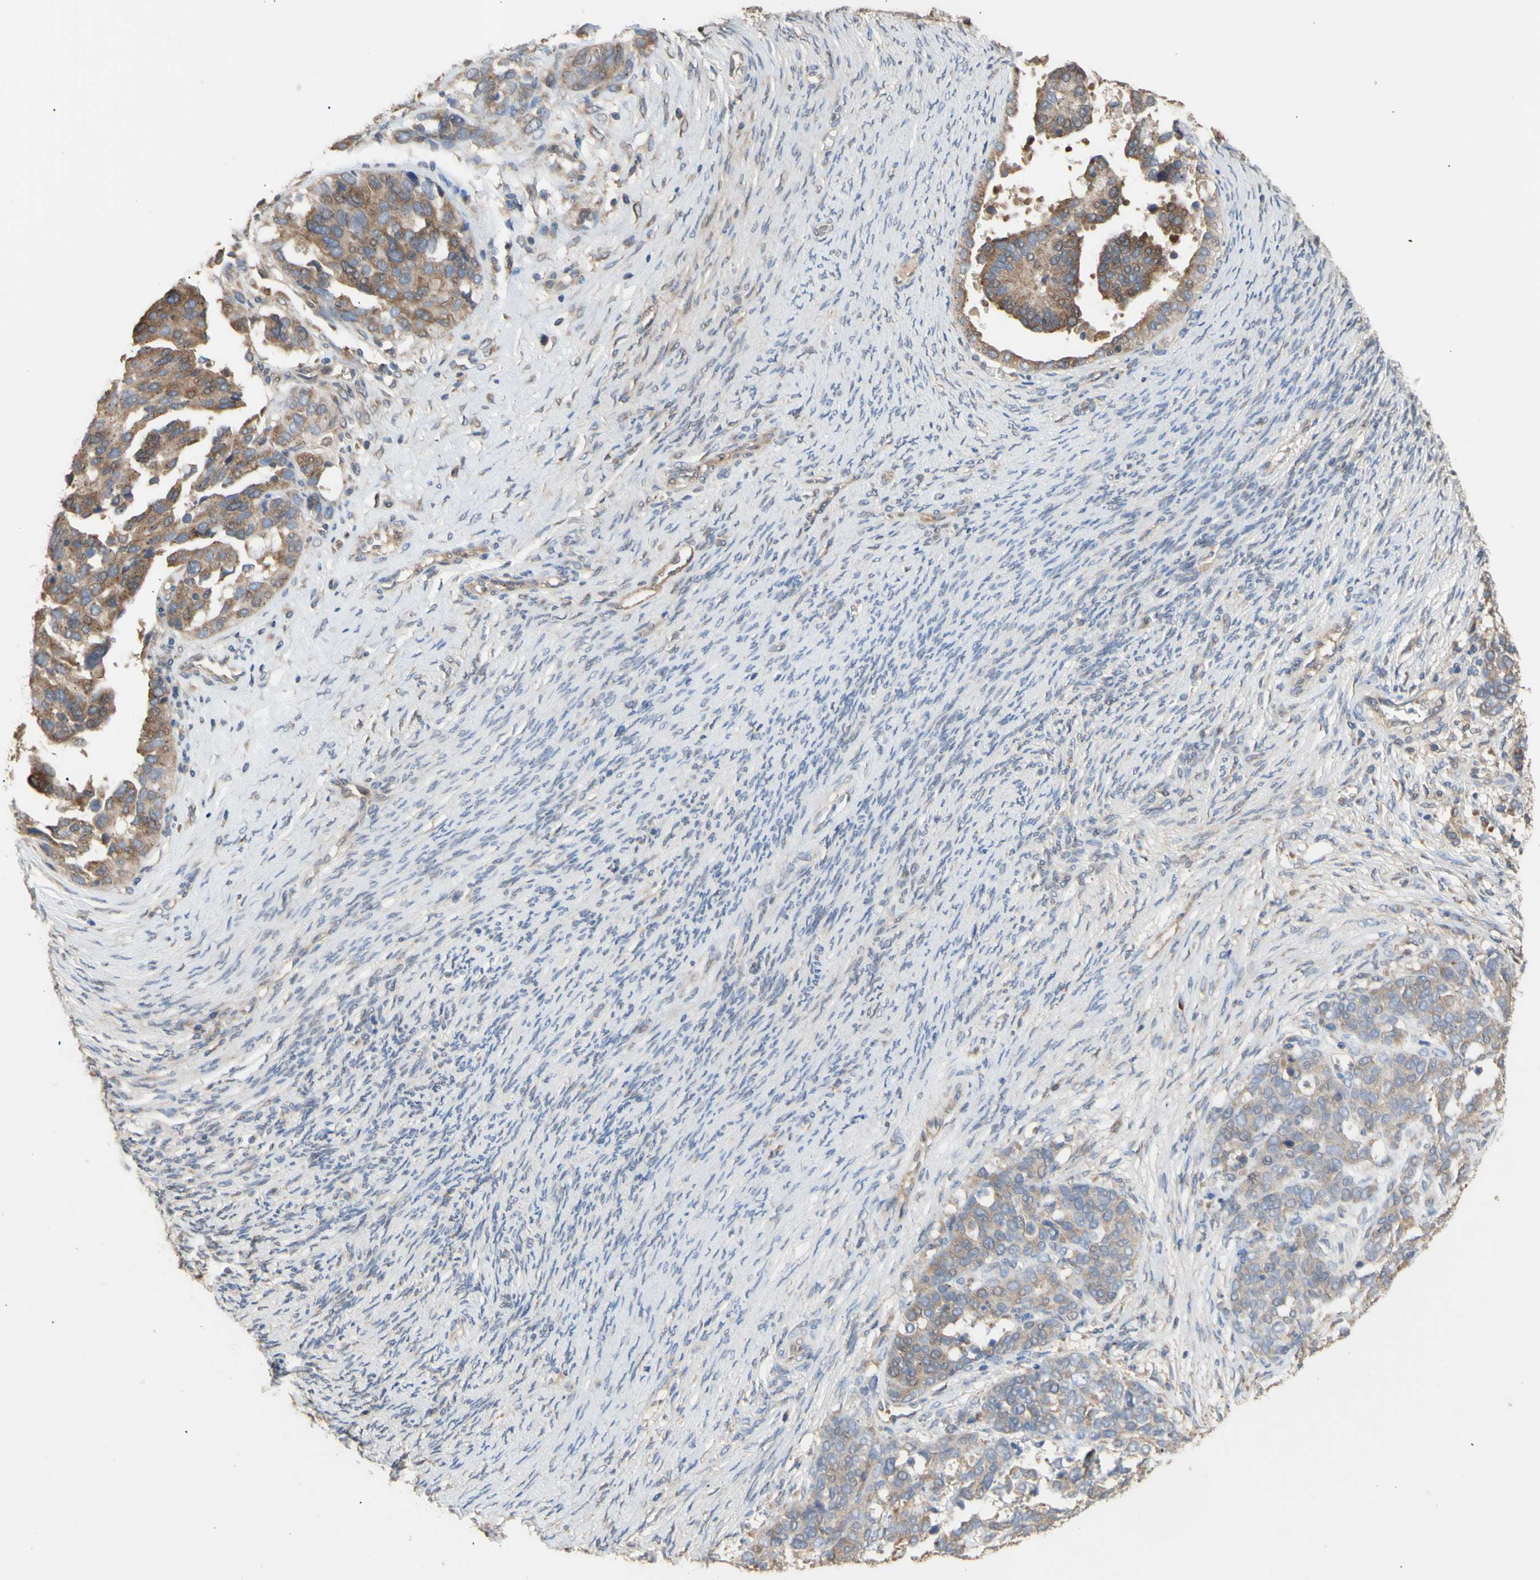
{"staining": {"intensity": "moderate", "quantity": "<25%", "location": "cytoplasmic/membranous"}, "tissue": "ovarian cancer", "cell_type": "Tumor cells", "image_type": "cancer", "snomed": [{"axis": "morphology", "description": "Cystadenocarcinoma, serous, NOS"}, {"axis": "topography", "description": "Ovary"}], "caption": "The micrograph demonstrates immunohistochemical staining of serous cystadenocarcinoma (ovarian). There is moderate cytoplasmic/membranous positivity is seen in approximately <25% of tumor cells.", "gene": "NECTIN3", "patient": {"sex": "female", "age": 44}}